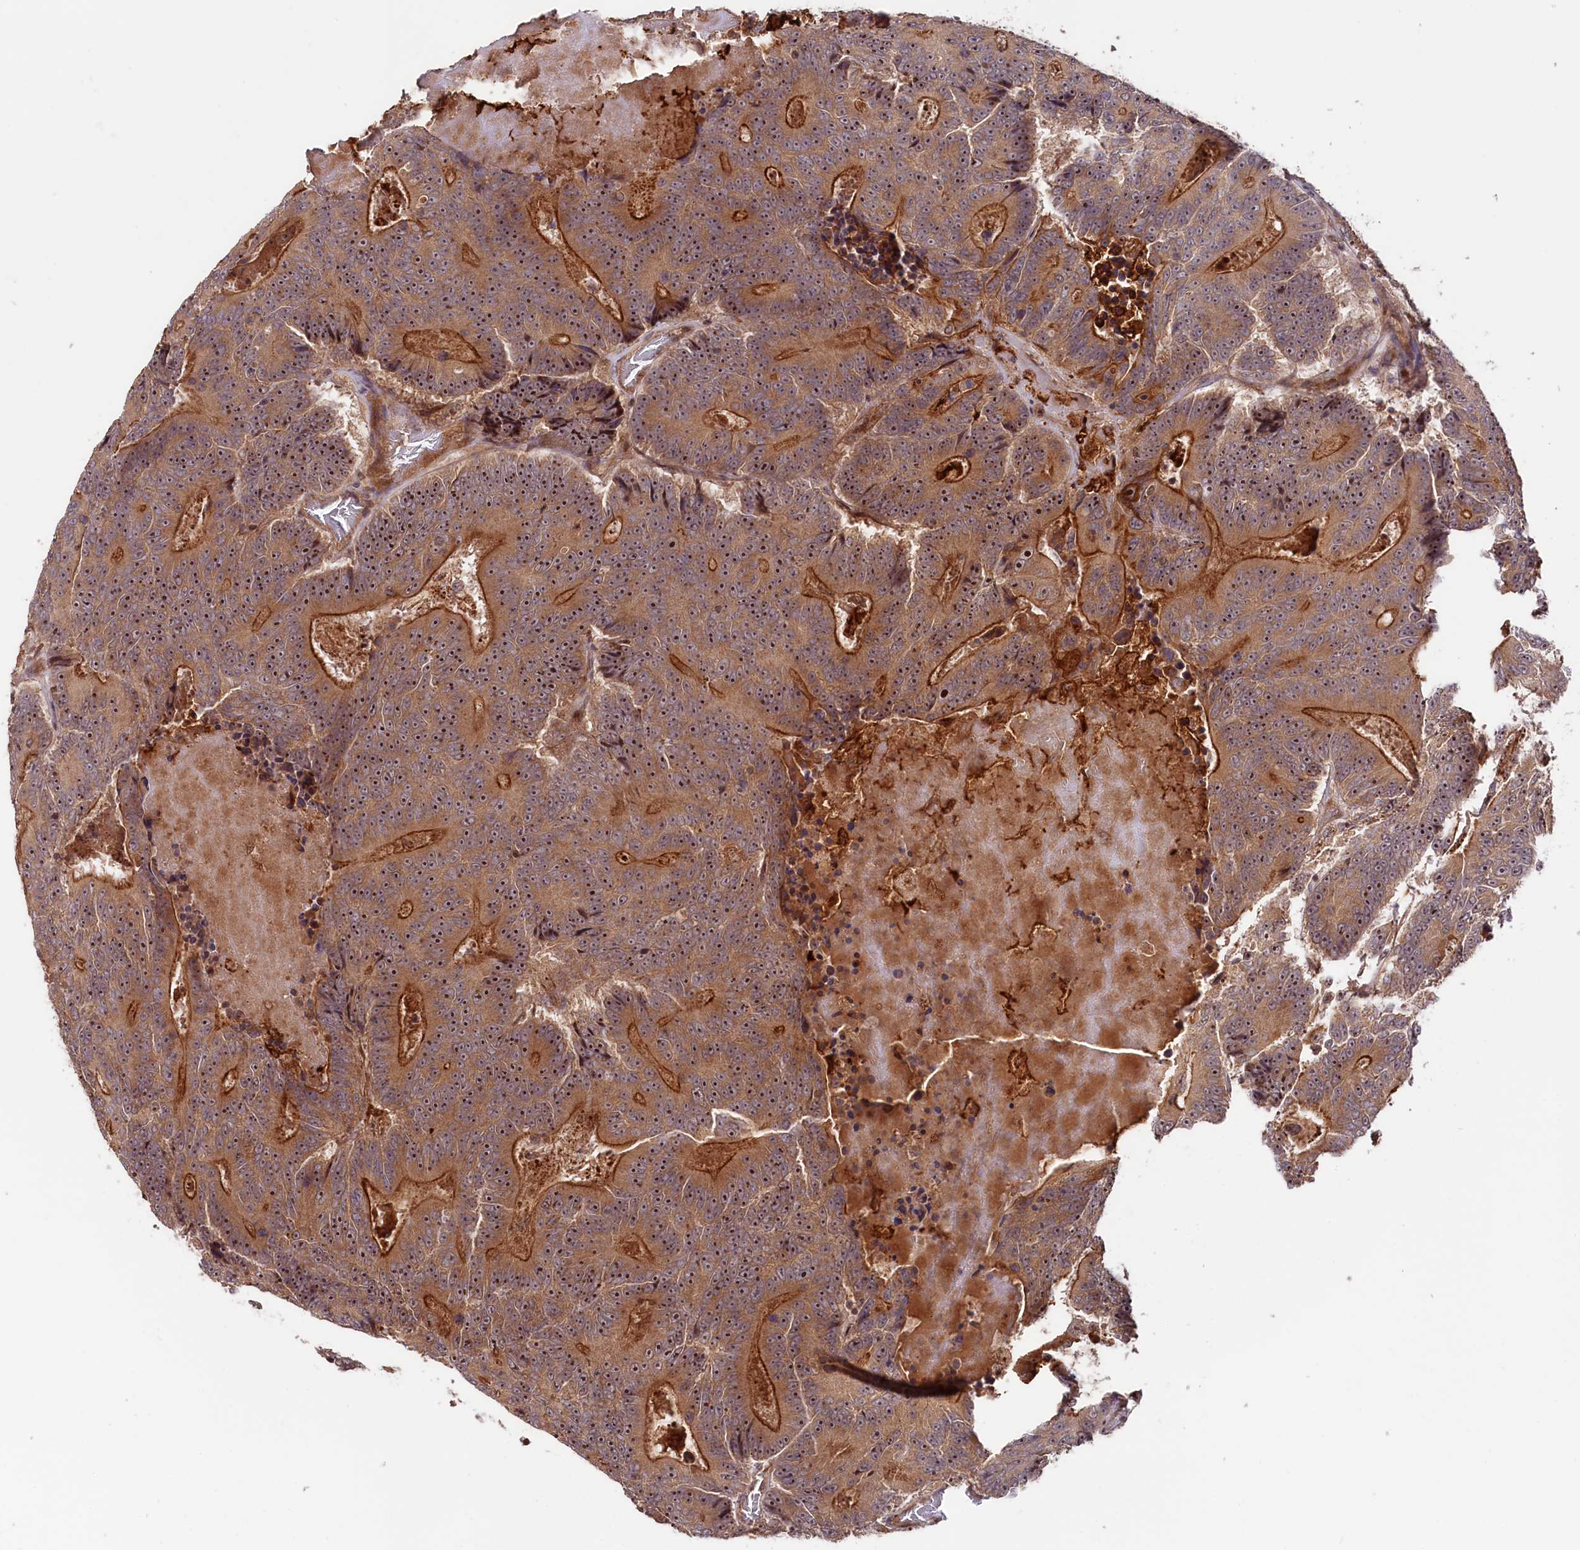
{"staining": {"intensity": "strong", "quantity": ">75%", "location": "cytoplasmic/membranous"}, "tissue": "colorectal cancer", "cell_type": "Tumor cells", "image_type": "cancer", "snomed": [{"axis": "morphology", "description": "Adenocarcinoma, NOS"}, {"axis": "topography", "description": "Colon"}], "caption": "Strong cytoplasmic/membranous expression is identified in approximately >75% of tumor cells in adenocarcinoma (colorectal).", "gene": "NEDD1", "patient": {"sex": "male", "age": 83}}